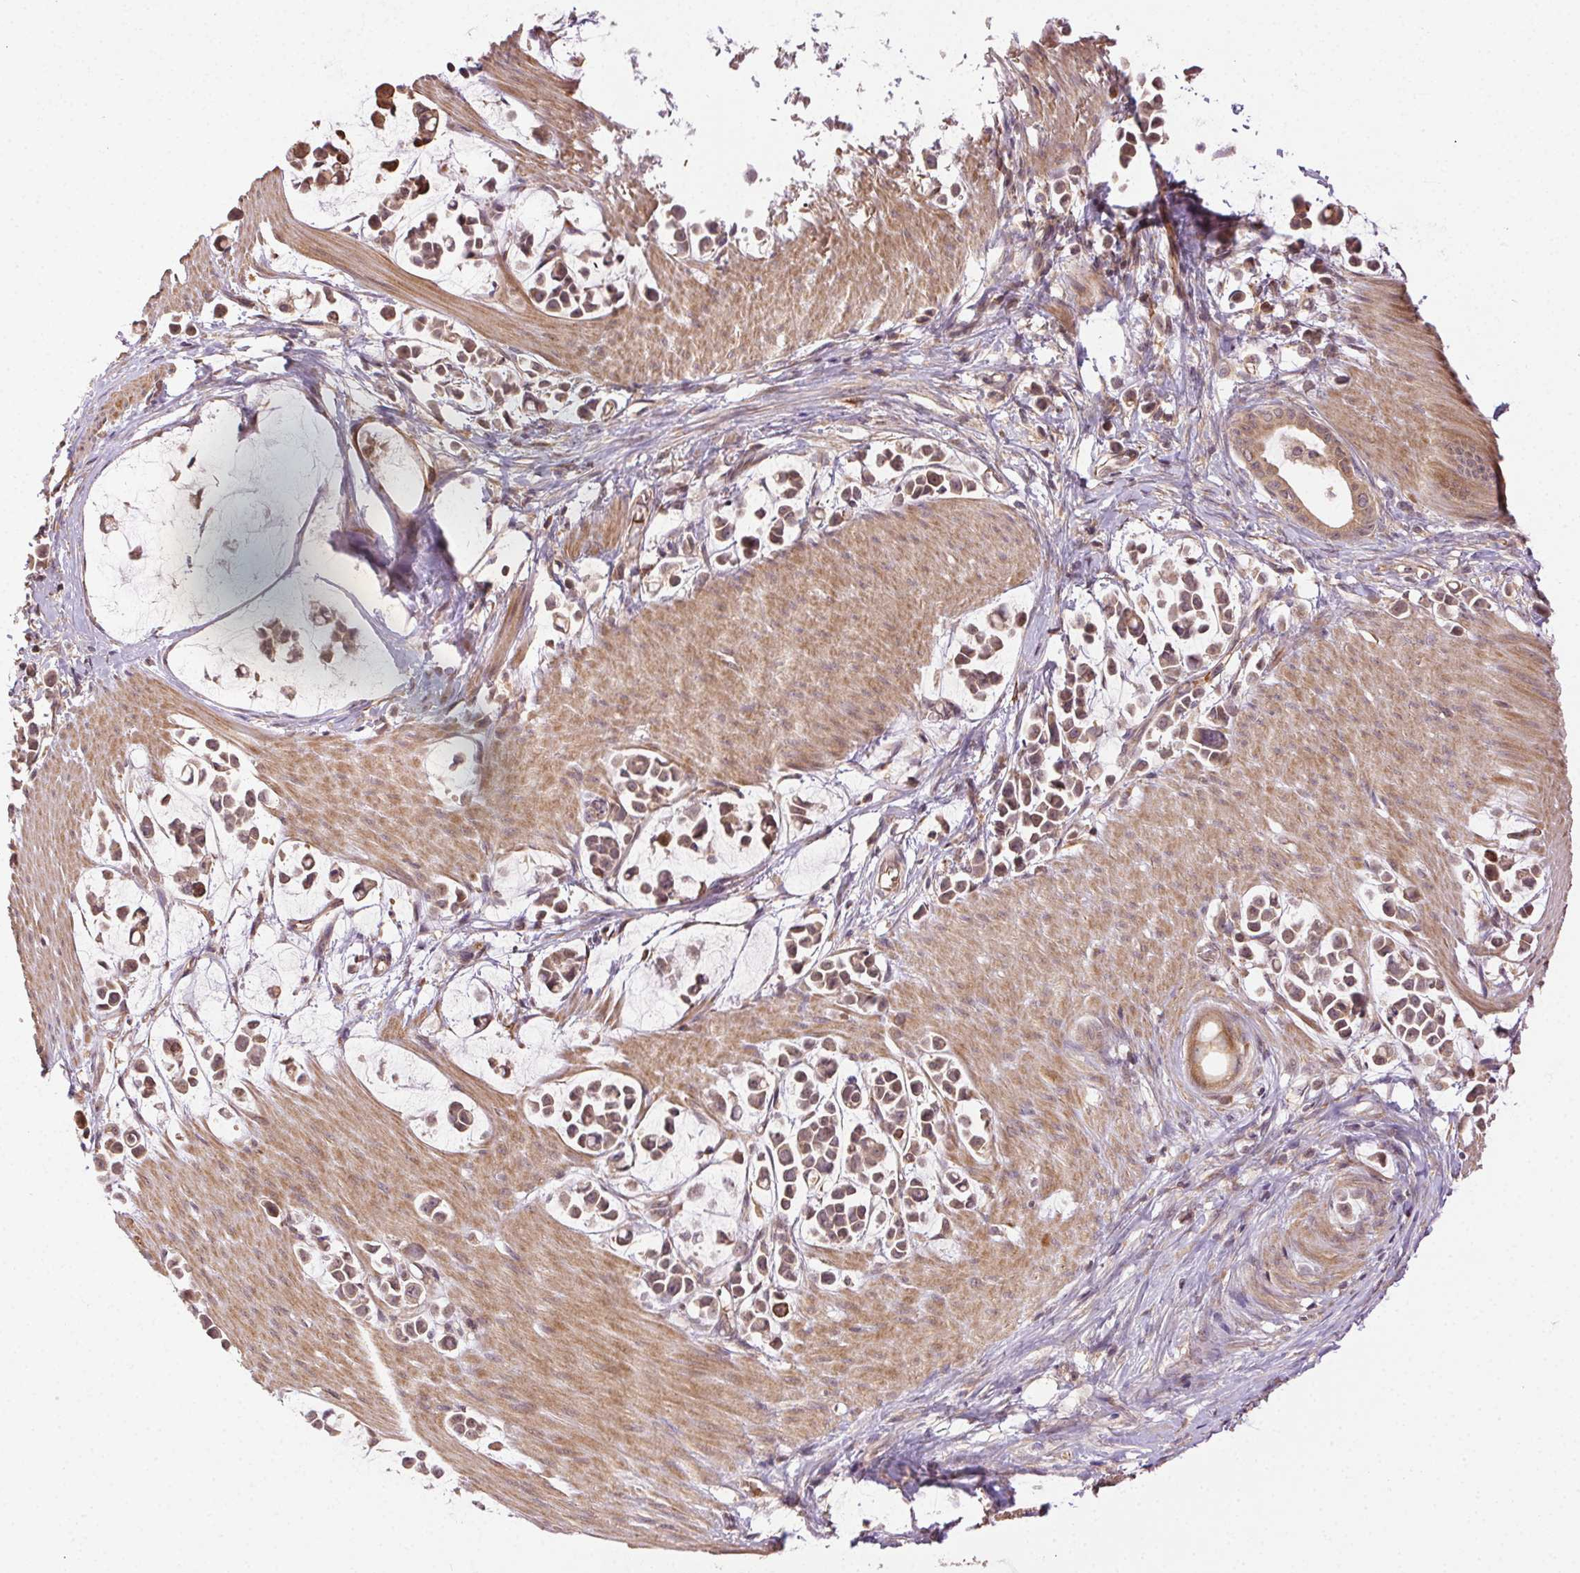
{"staining": {"intensity": "weak", "quantity": ">75%", "location": "cytoplasmic/membranous"}, "tissue": "stomach cancer", "cell_type": "Tumor cells", "image_type": "cancer", "snomed": [{"axis": "morphology", "description": "Adenocarcinoma, NOS"}, {"axis": "topography", "description": "Stomach"}], "caption": "High-magnification brightfield microscopy of stomach cancer stained with DAB (brown) and counterstained with hematoxylin (blue). tumor cells exhibit weak cytoplasmic/membranous expression is seen in approximately>75% of cells. The staining was performed using DAB, with brown indicating positive protein expression. Nuclei are stained blue with hematoxylin.", "gene": "KLHL15", "patient": {"sex": "male", "age": 82}}